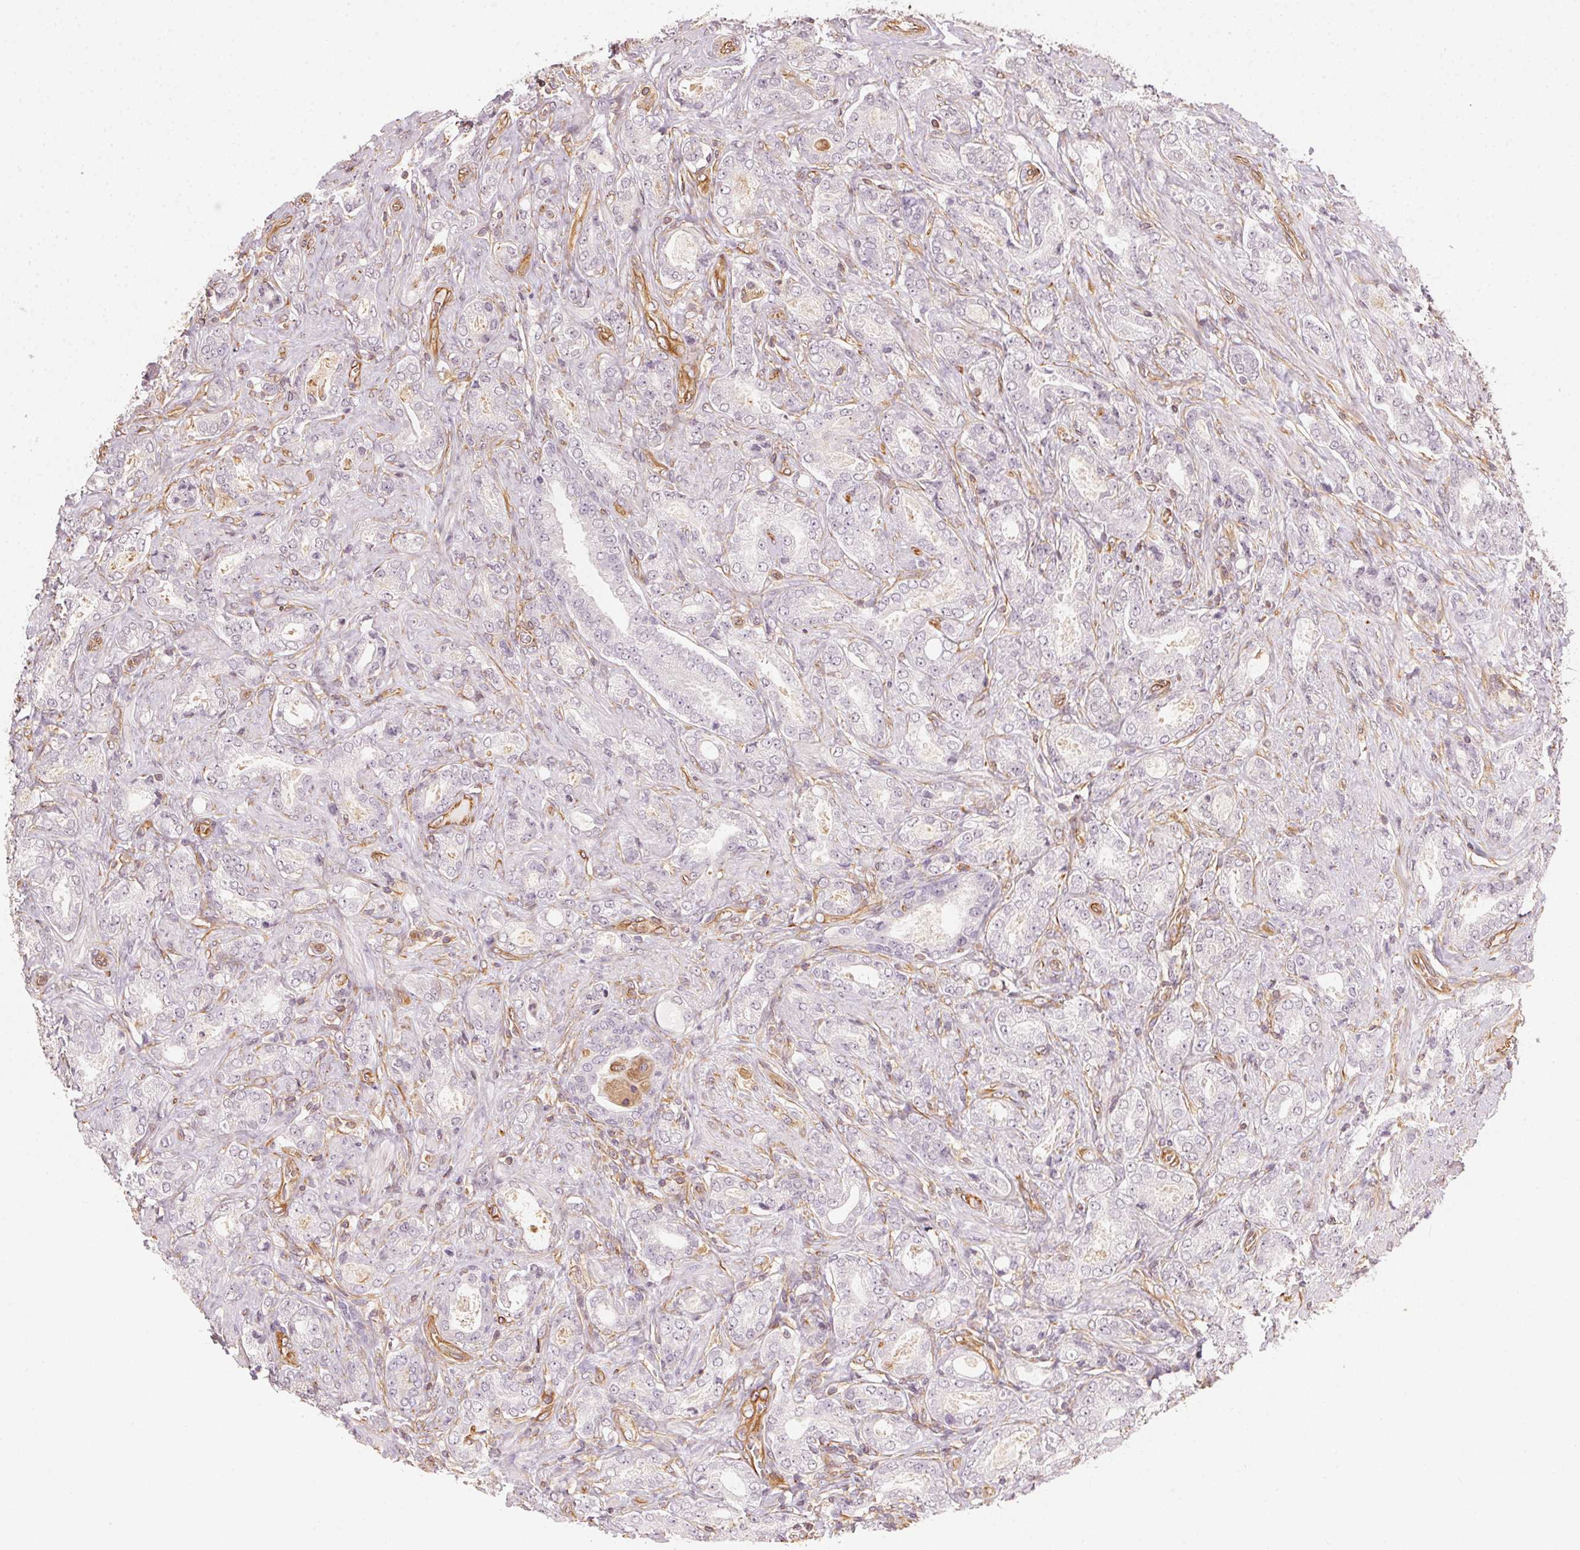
{"staining": {"intensity": "negative", "quantity": "none", "location": "none"}, "tissue": "prostate cancer", "cell_type": "Tumor cells", "image_type": "cancer", "snomed": [{"axis": "morphology", "description": "Adenocarcinoma, NOS"}, {"axis": "topography", "description": "Prostate"}], "caption": "This is an IHC photomicrograph of human prostate cancer (adenocarcinoma). There is no expression in tumor cells.", "gene": "FOXR2", "patient": {"sex": "male", "age": 64}}